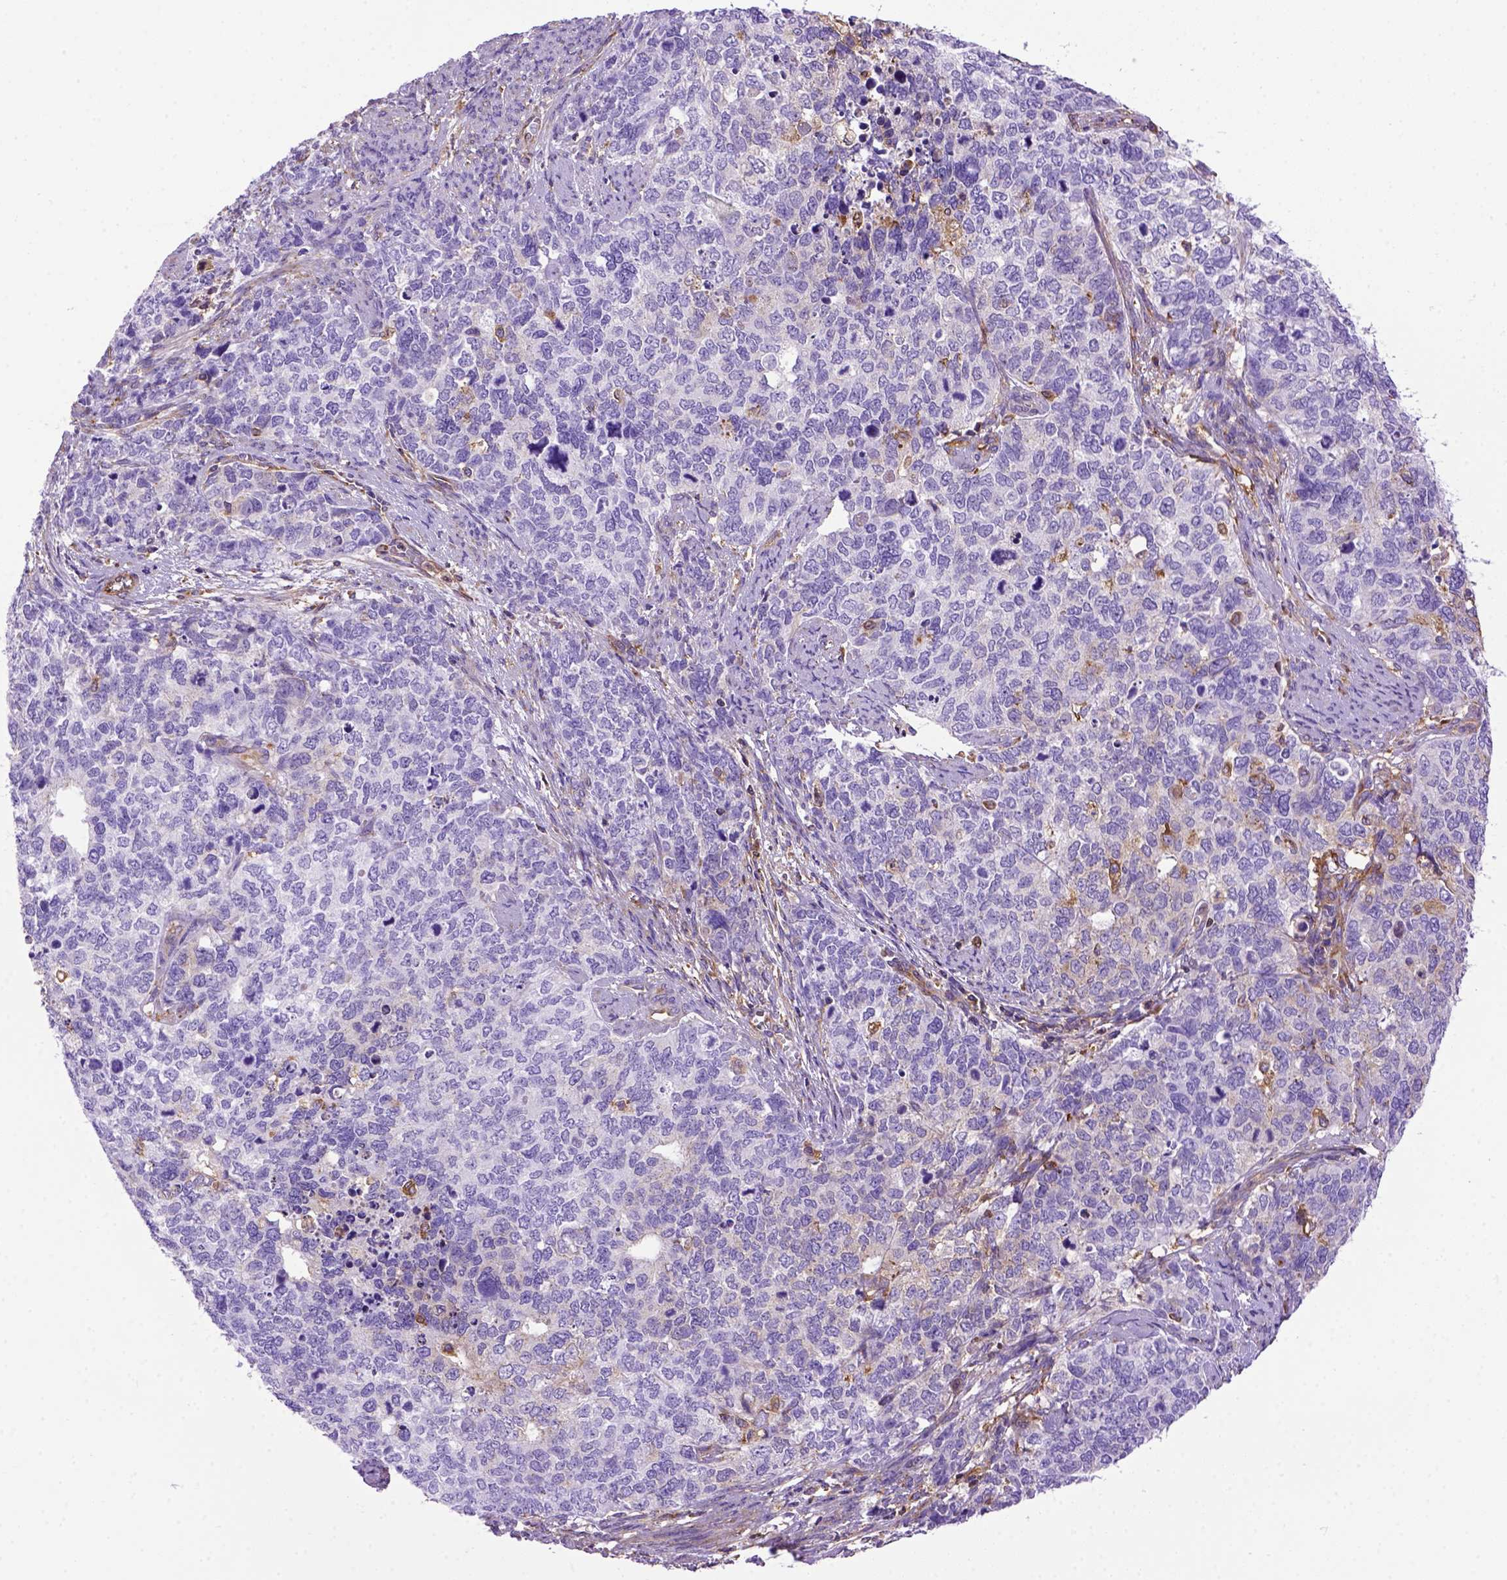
{"staining": {"intensity": "negative", "quantity": "none", "location": "none"}, "tissue": "cervical cancer", "cell_type": "Tumor cells", "image_type": "cancer", "snomed": [{"axis": "morphology", "description": "Squamous cell carcinoma, NOS"}, {"axis": "topography", "description": "Cervix"}], "caption": "High power microscopy image of an immunohistochemistry (IHC) photomicrograph of cervical squamous cell carcinoma, revealing no significant staining in tumor cells. (DAB IHC visualized using brightfield microscopy, high magnification).", "gene": "MVP", "patient": {"sex": "female", "age": 63}}